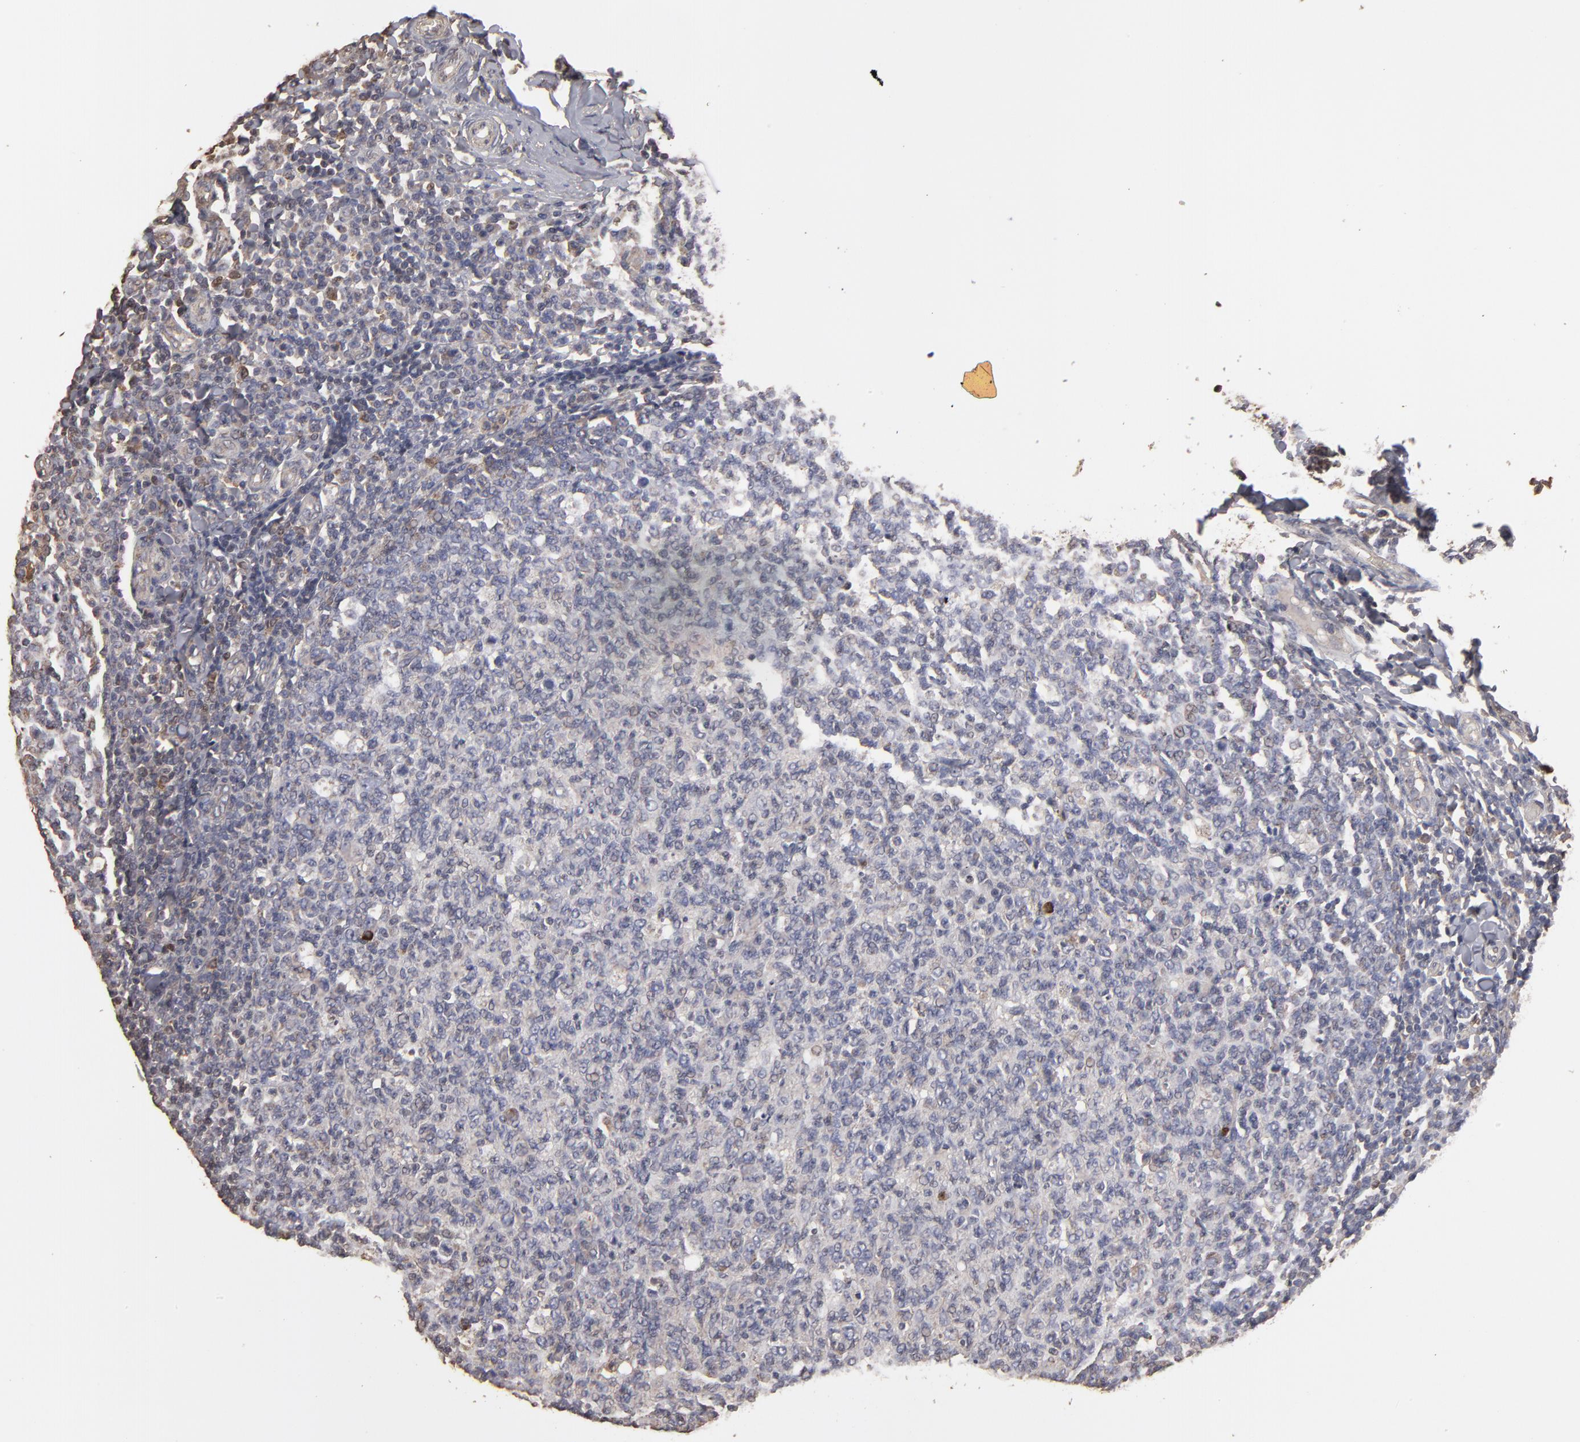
{"staining": {"intensity": "negative", "quantity": "none", "location": "none"}, "tissue": "tonsil", "cell_type": "Germinal center cells", "image_type": "normal", "snomed": [{"axis": "morphology", "description": "Normal tissue, NOS"}, {"axis": "topography", "description": "Tonsil"}], "caption": "A high-resolution image shows immunohistochemistry (IHC) staining of benign tonsil, which shows no significant positivity in germinal center cells.", "gene": "RO60", "patient": {"sex": "male", "age": 6}}